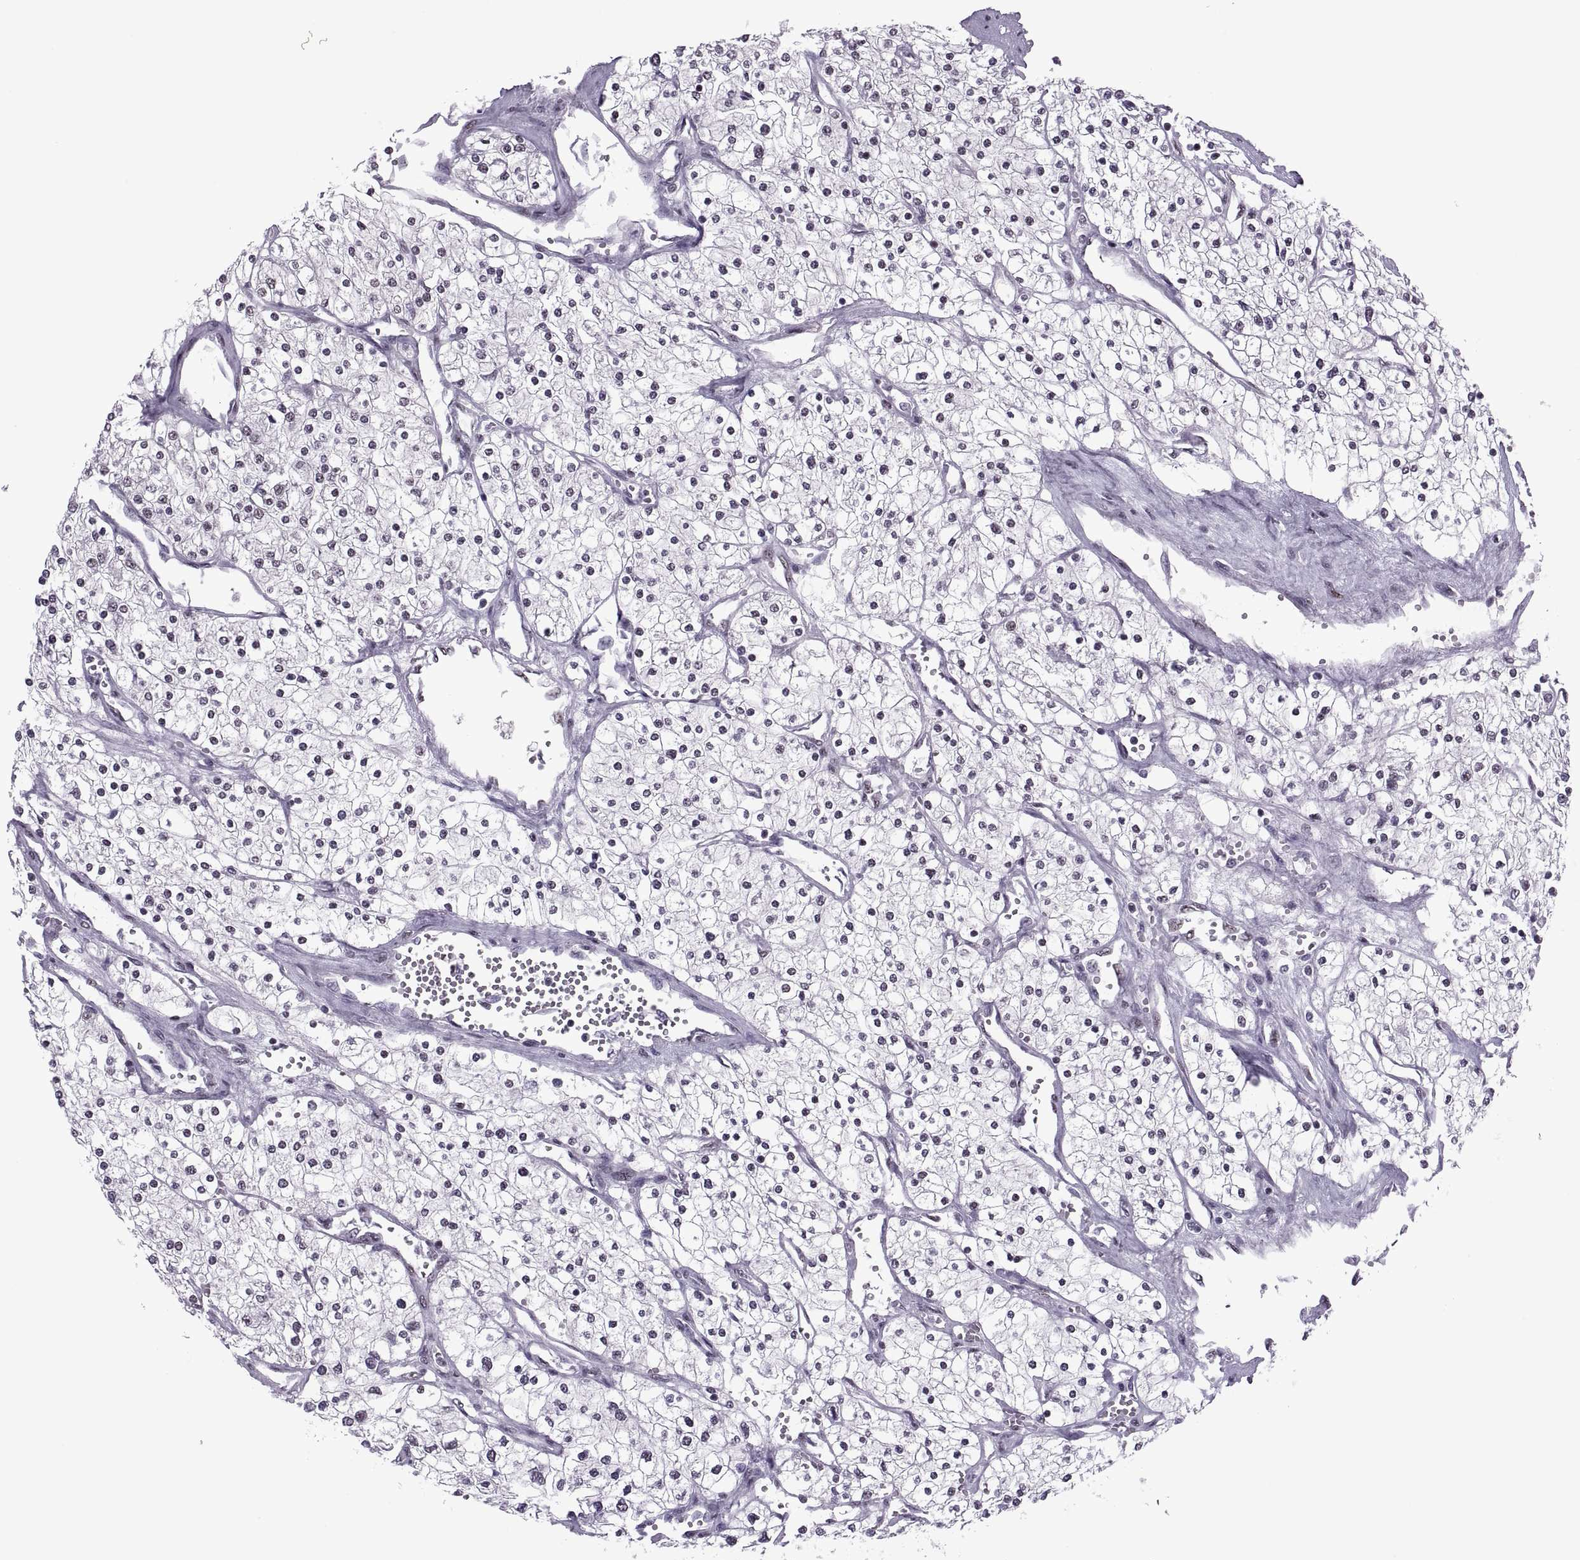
{"staining": {"intensity": "negative", "quantity": "none", "location": "none"}, "tissue": "renal cancer", "cell_type": "Tumor cells", "image_type": "cancer", "snomed": [{"axis": "morphology", "description": "Adenocarcinoma, NOS"}, {"axis": "topography", "description": "Kidney"}], "caption": "Immunohistochemistry (IHC) of human renal cancer displays no staining in tumor cells.", "gene": "MAGEA4", "patient": {"sex": "male", "age": 80}}